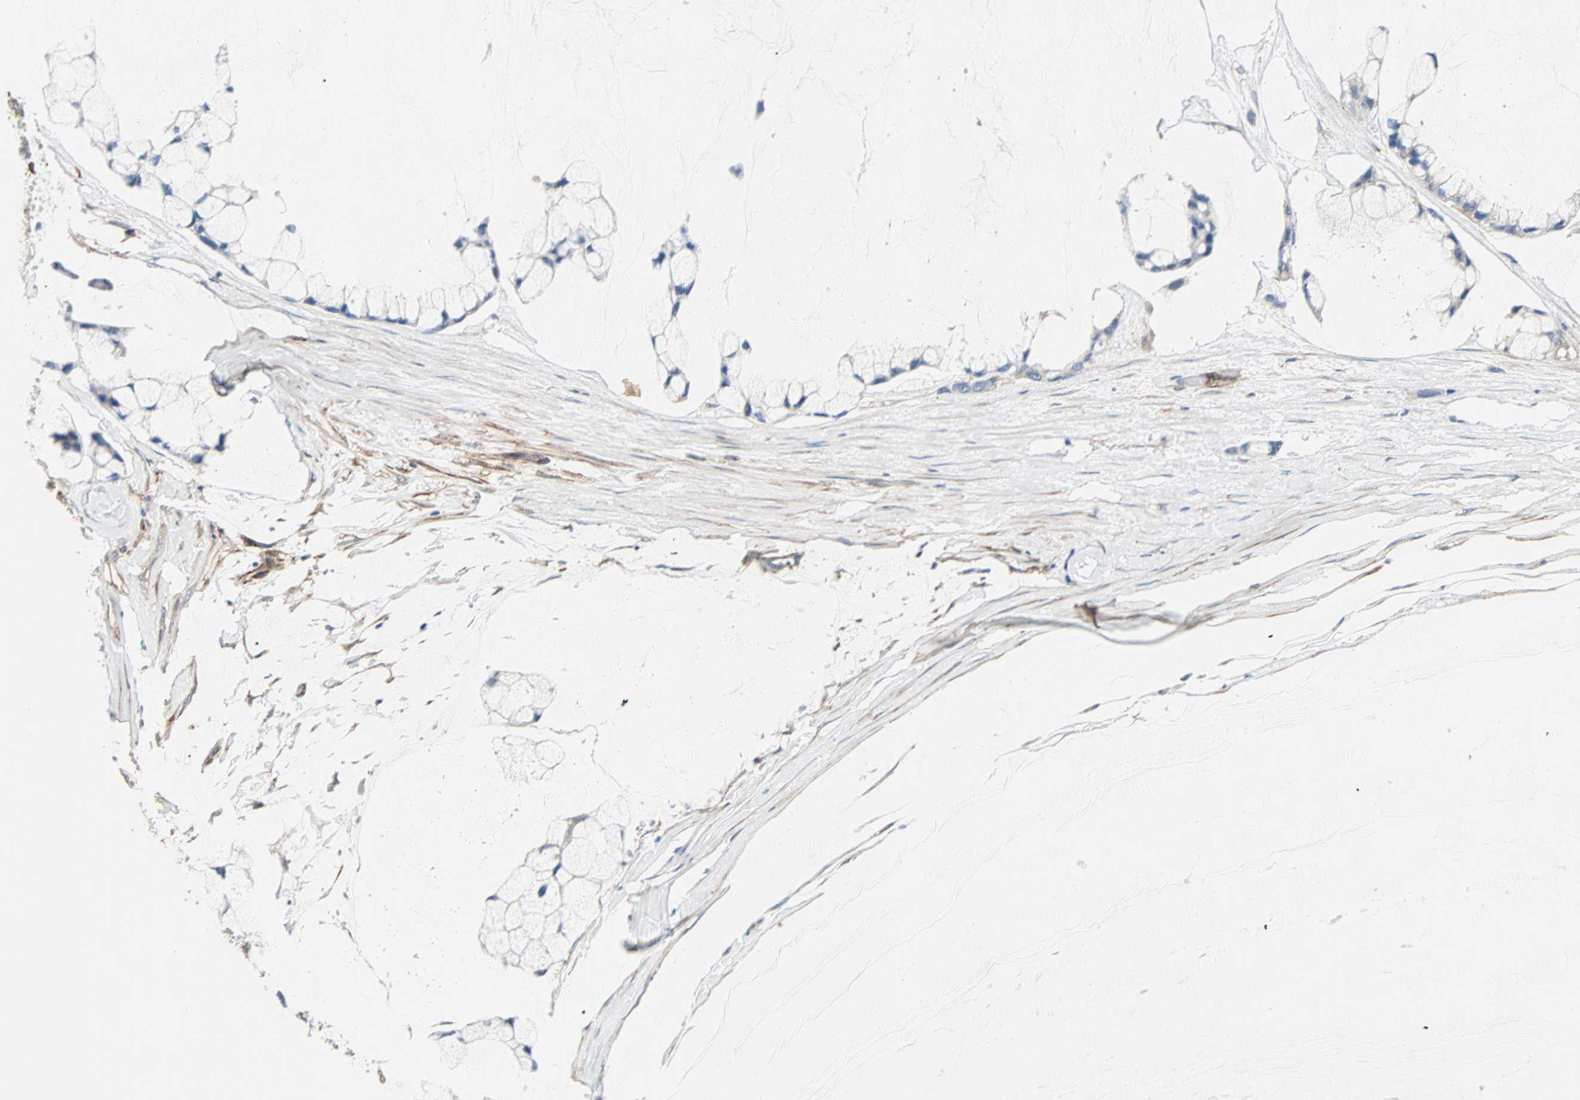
{"staining": {"intensity": "negative", "quantity": "none", "location": "none"}, "tissue": "ovarian cancer", "cell_type": "Tumor cells", "image_type": "cancer", "snomed": [{"axis": "morphology", "description": "Cystadenocarcinoma, mucinous, NOS"}, {"axis": "topography", "description": "Ovary"}], "caption": "Immunohistochemistry (IHC) image of ovarian cancer stained for a protein (brown), which displays no expression in tumor cells.", "gene": "EPB41L2", "patient": {"sex": "female", "age": 39}}